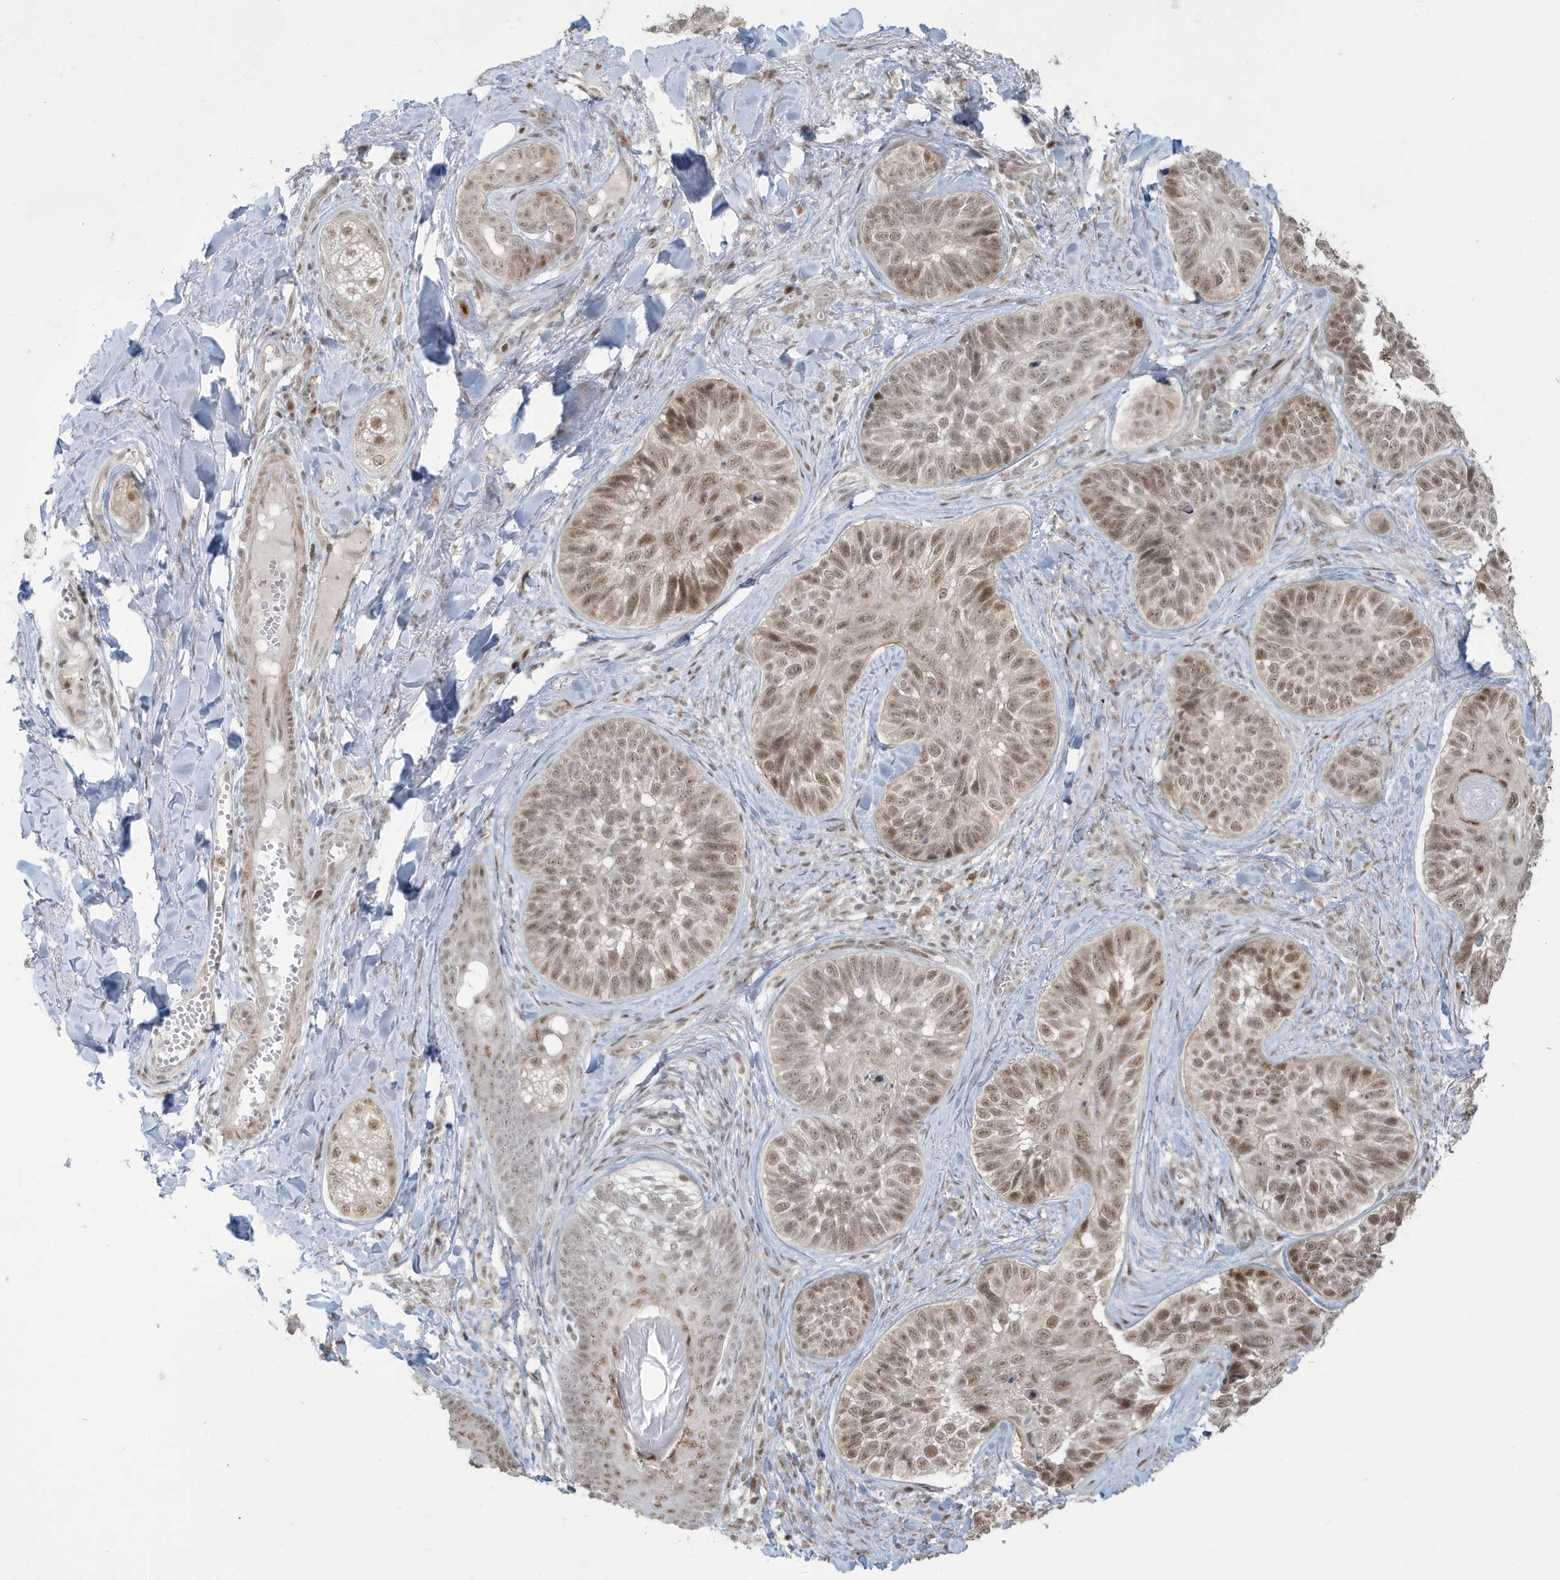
{"staining": {"intensity": "moderate", "quantity": ">75%", "location": "nuclear"}, "tissue": "skin cancer", "cell_type": "Tumor cells", "image_type": "cancer", "snomed": [{"axis": "morphology", "description": "Basal cell carcinoma"}, {"axis": "topography", "description": "Skin"}], "caption": "This image shows immunohistochemistry staining of human basal cell carcinoma (skin), with medium moderate nuclear staining in approximately >75% of tumor cells.", "gene": "C1orf52", "patient": {"sex": "male", "age": 62}}